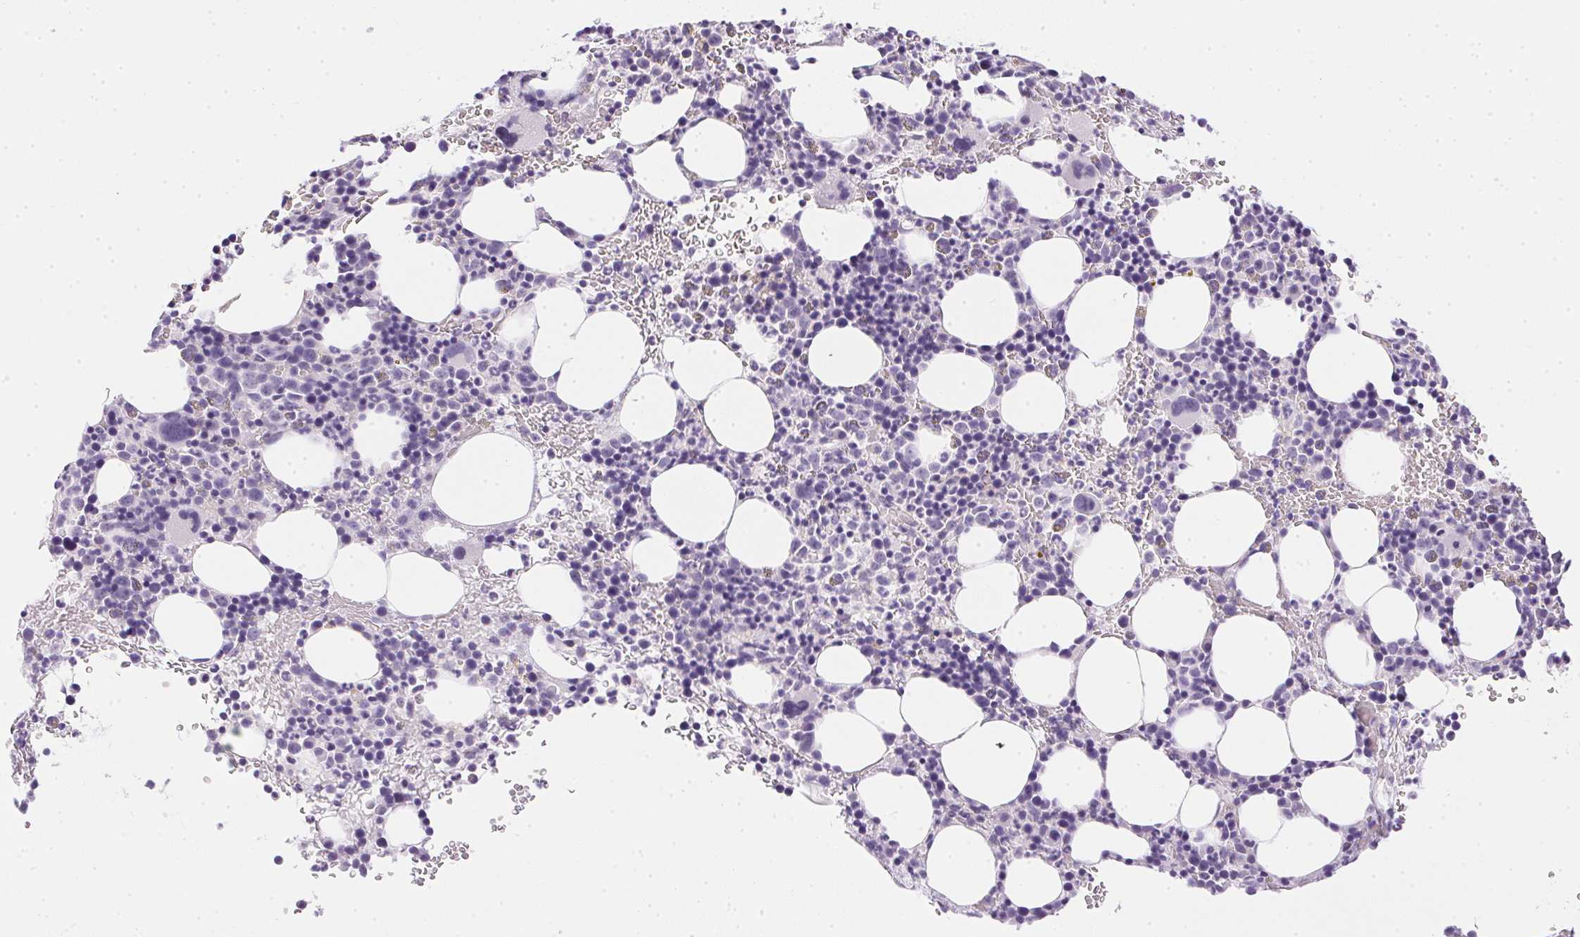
{"staining": {"intensity": "negative", "quantity": "none", "location": "none"}, "tissue": "bone marrow", "cell_type": "Hematopoietic cells", "image_type": "normal", "snomed": [{"axis": "morphology", "description": "Normal tissue, NOS"}, {"axis": "topography", "description": "Bone marrow"}], "caption": "High power microscopy histopathology image of an immunohistochemistry photomicrograph of normal bone marrow, revealing no significant positivity in hematopoietic cells.", "gene": "PRL", "patient": {"sex": "male", "age": 63}}